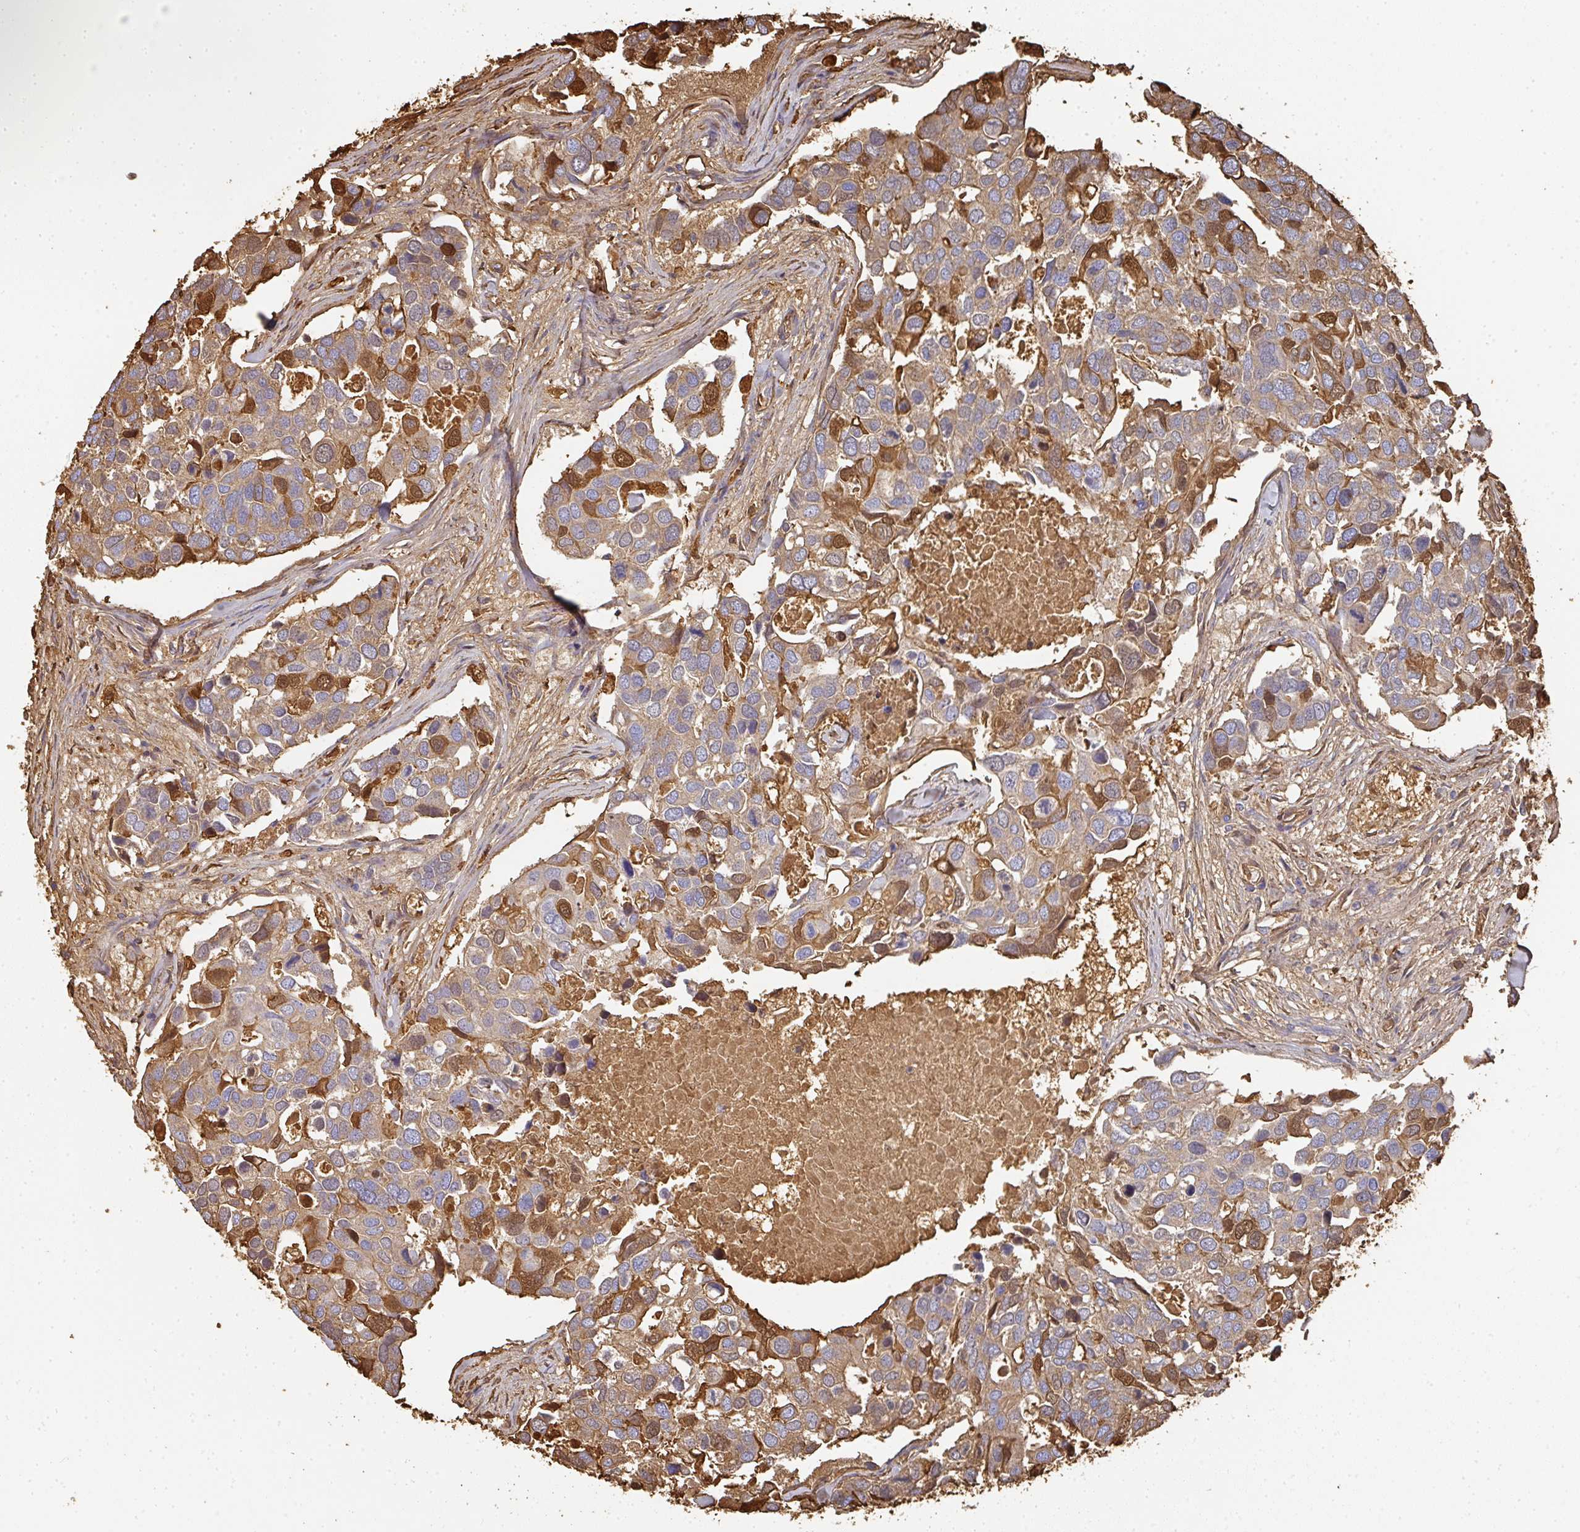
{"staining": {"intensity": "moderate", "quantity": "25%-75%", "location": "cytoplasmic/membranous,nuclear"}, "tissue": "breast cancer", "cell_type": "Tumor cells", "image_type": "cancer", "snomed": [{"axis": "morphology", "description": "Duct carcinoma"}, {"axis": "topography", "description": "Breast"}], "caption": "This is an image of immunohistochemistry (IHC) staining of breast cancer (intraductal carcinoma), which shows moderate expression in the cytoplasmic/membranous and nuclear of tumor cells.", "gene": "ALB", "patient": {"sex": "female", "age": 83}}